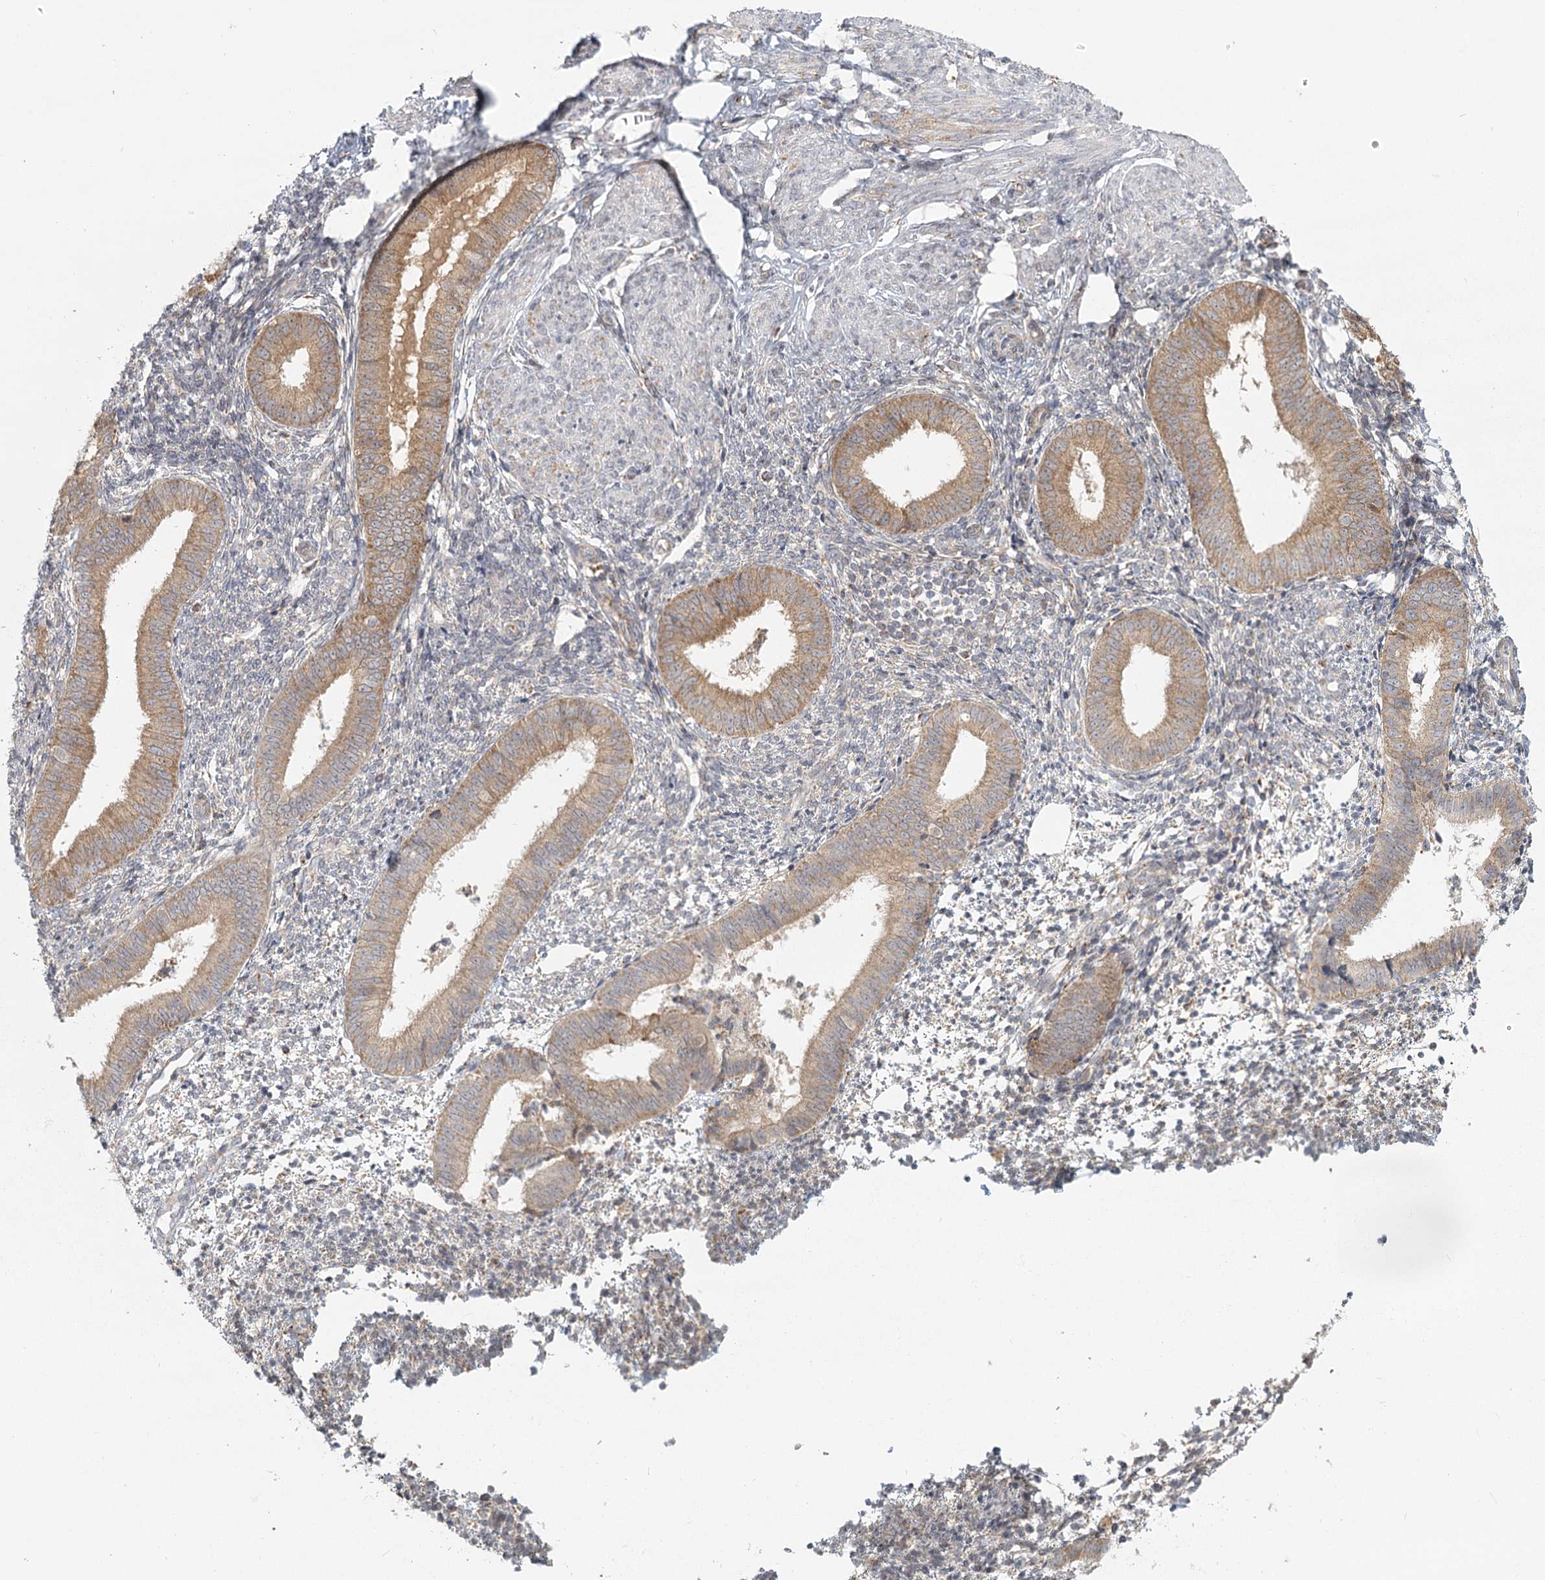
{"staining": {"intensity": "negative", "quantity": "none", "location": "none"}, "tissue": "endometrium", "cell_type": "Cells in endometrial stroma", "image_type": "normal", "snomed": [{"axis": "morphology", "description": "Normal tissue, NOS"}, {"axis": "topography", "description": "Uterus"}, {"axis": "topography", "description": "Endometrium"}], "caption": "IHC image of unremarkable human endometrium stained for a protein (brown), which shows no staining in cells in endometrial stroma.", "gene": "LACTB", "patient": {"sex": "female", "age": 48}}